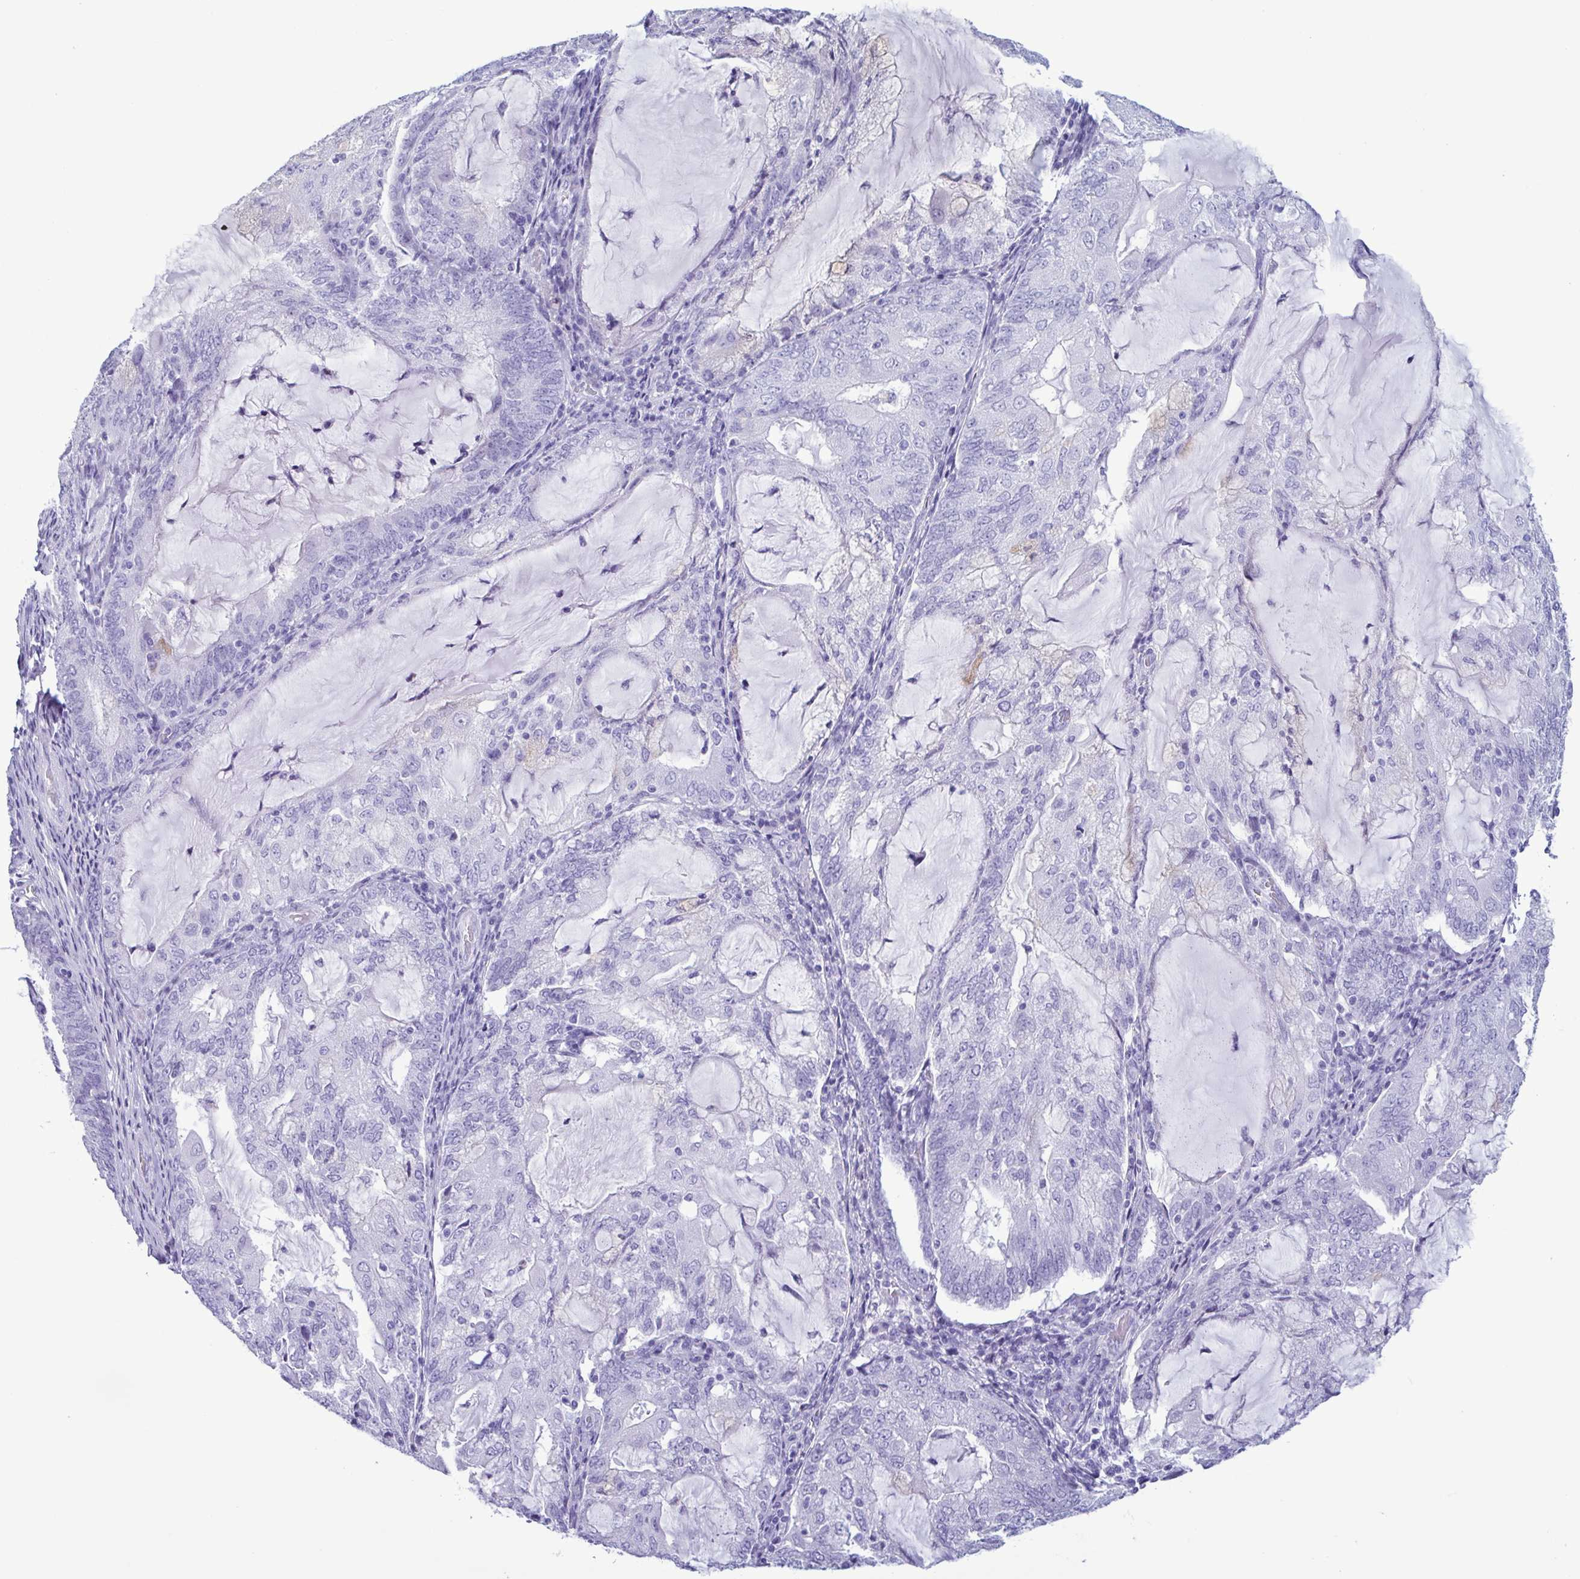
{"staining": {"intensity": "negative", "quantity": "none", "location": "none"}, "tissue": "endometrial cancer", "cell_type": "Tumor cells", "image_type": "cancer", "snomed": [{"axis": "morphology", "description": "Adenocarcinoma, NOS"}, {"axis": "topography", "description": "Endometrium"}], "caption": "There is no significant positivity in tumor cells of endometrial cancer. (DAB IHC visualized using brightfield microscopy, high magnification).", "gene": "LTF", "patient": {"sex": "female", "age": 81}}